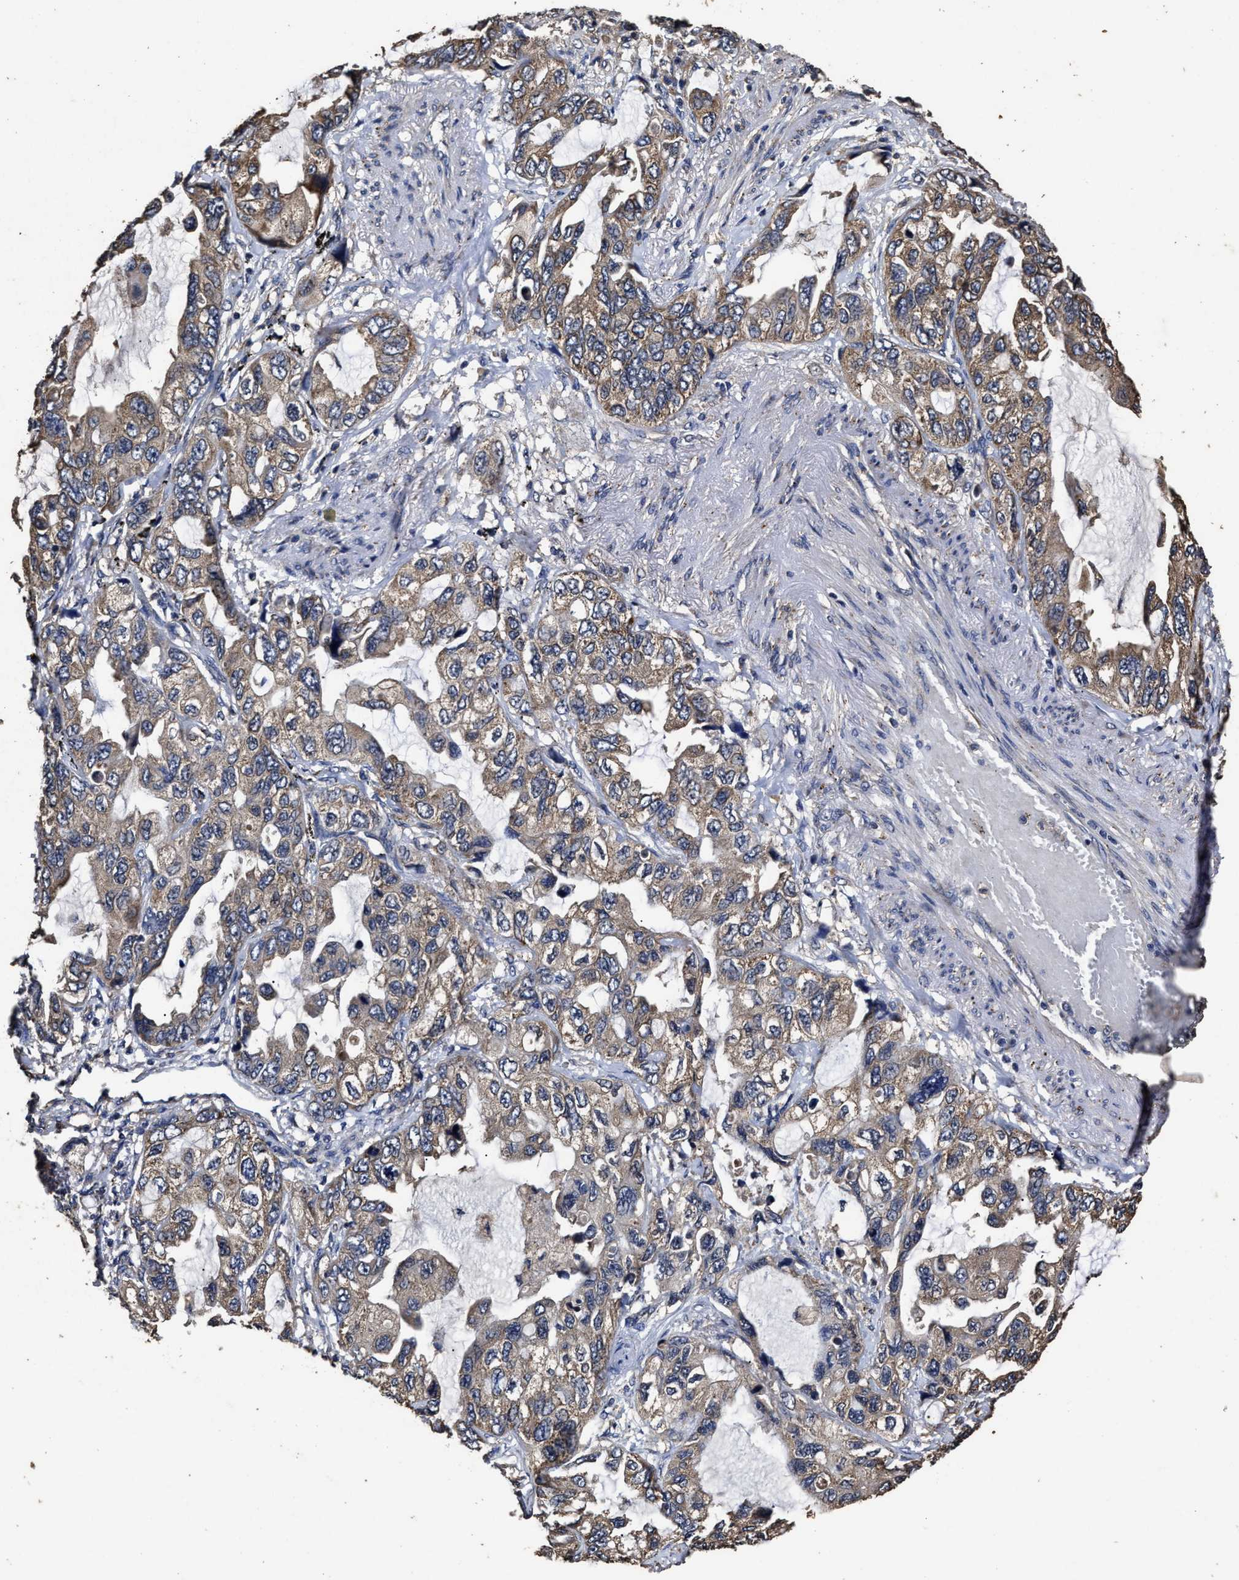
{"staining": {"intensity": "moderate", "quantity": ">75%", "location": "cytoplasmic/membranous"}, "tissue": "lung cancer", "cell_type": "Tumor cells", "image_type": "cancer", "snomed": [{"axis": "morphology", "description": "Squamous cell carcinoma, NOS"}, {"axis": "topography", "description": "Lung"}], "caption": "A brown stain labels moderate cytoplasmic/membranous staining of a protein in human lung cancer tumor cells. Using DAB (3,3'-diaminobenzidine) (brown) and hematoxylin (blue) stains, captured at high magnification using brightfield microscopy.", "gene": "PPM1K", "patient": {"sex": "female", "age": 73}}